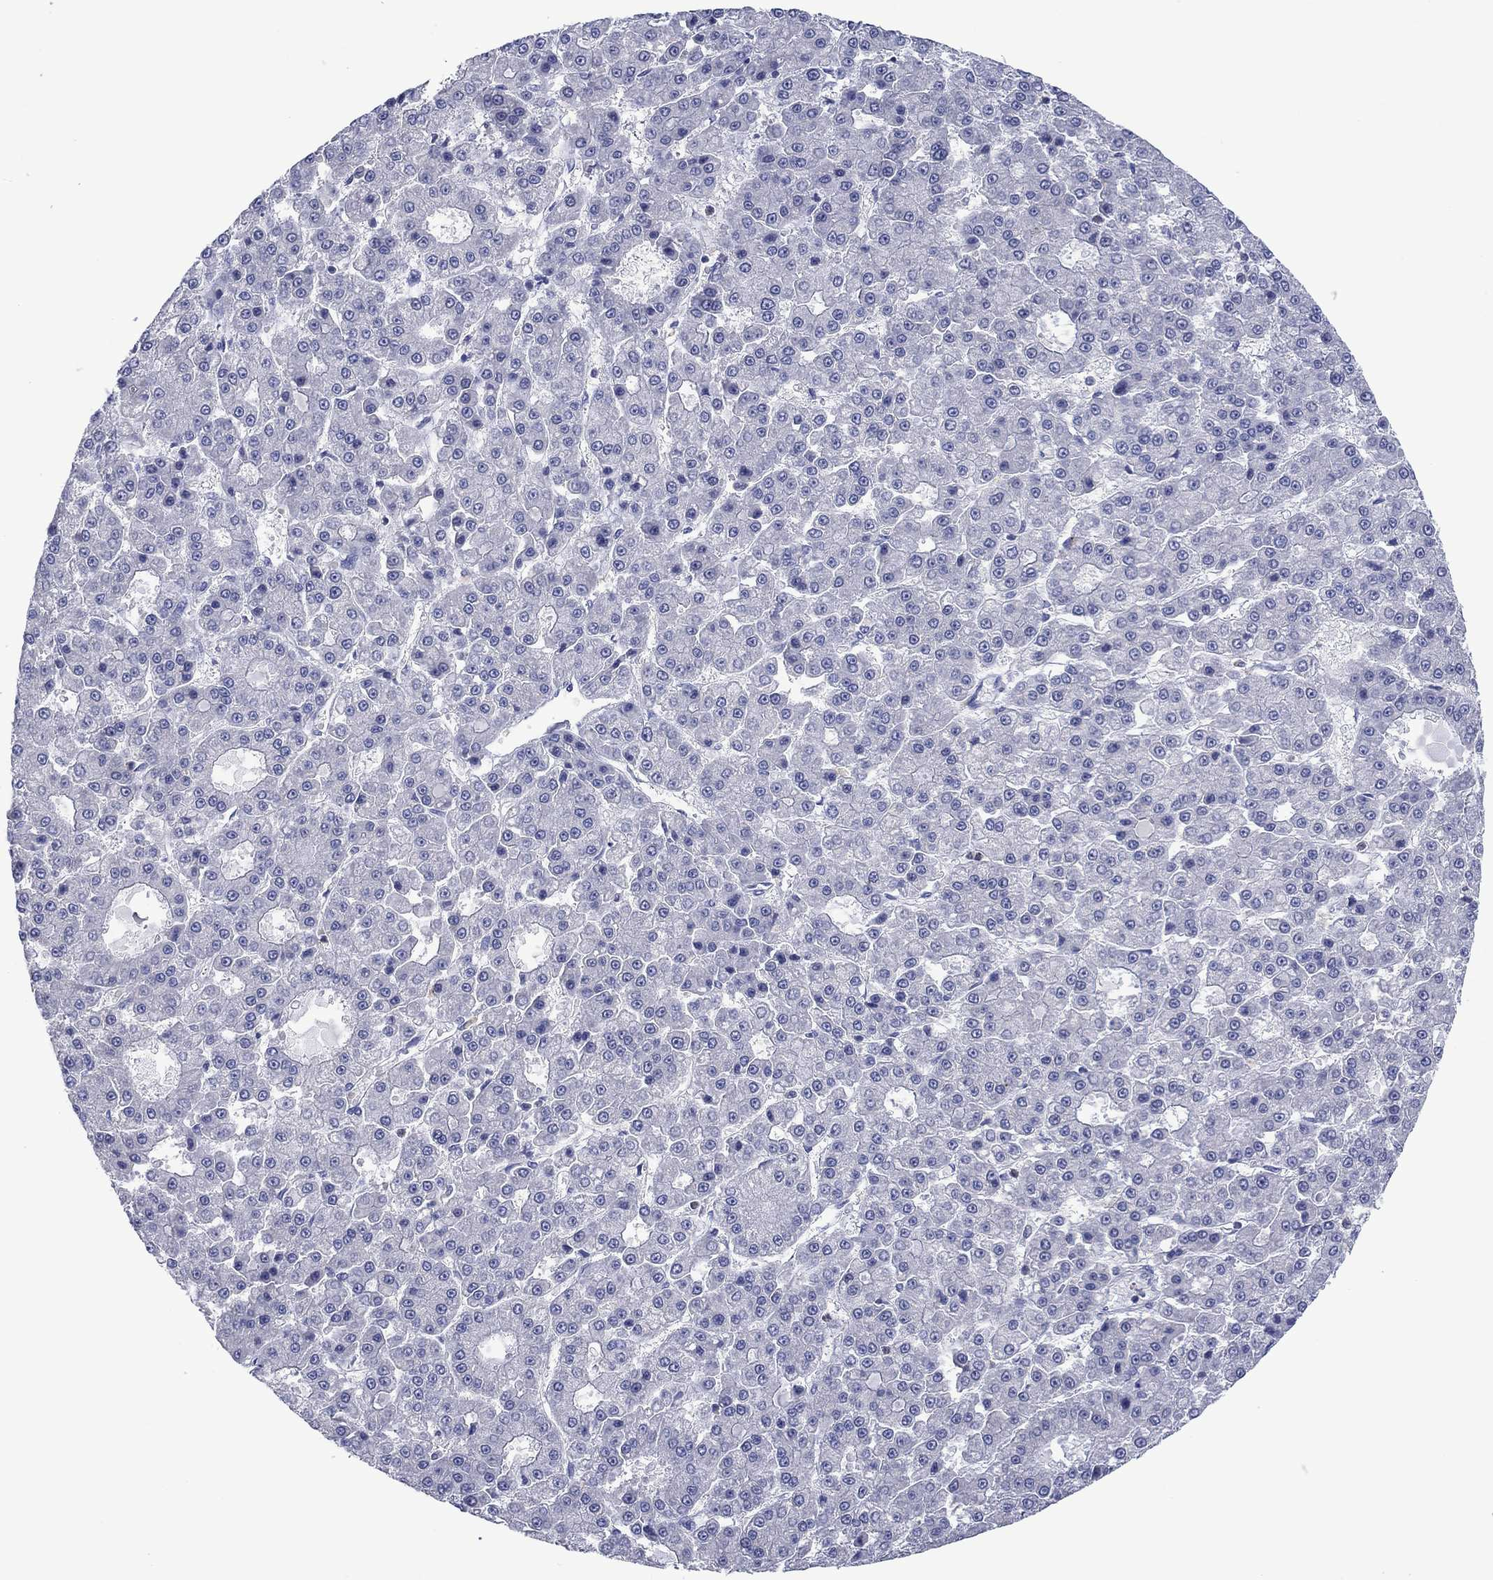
{"staining": {"intensity": "negative", "quantity": "none", "location": "none"}, "tissue": "liver cancer", "cell_type": "Tumor cells", "image_type": "cancer", "snomed": [{"axis": "morphology", "description": "Carcinoma, Hepatocellular, NOS"}, {"axis": "topography", "description": "Liver"}], "caption": "Immunohistochemistry micrograph of neoplastic tissue: human liver cancer (hepatocellular carcinoma) stained with DAB reveals no significant protein expression in tumor cells. Brightfield microscopy of immunohistochemistry stained with DAB (3,3'-diaminobenzidine) (brown) and hematoxylin (blue), captured at high magnification.", "gene": "FER1L6", "patient": {"sex": "male", "age": 70}}